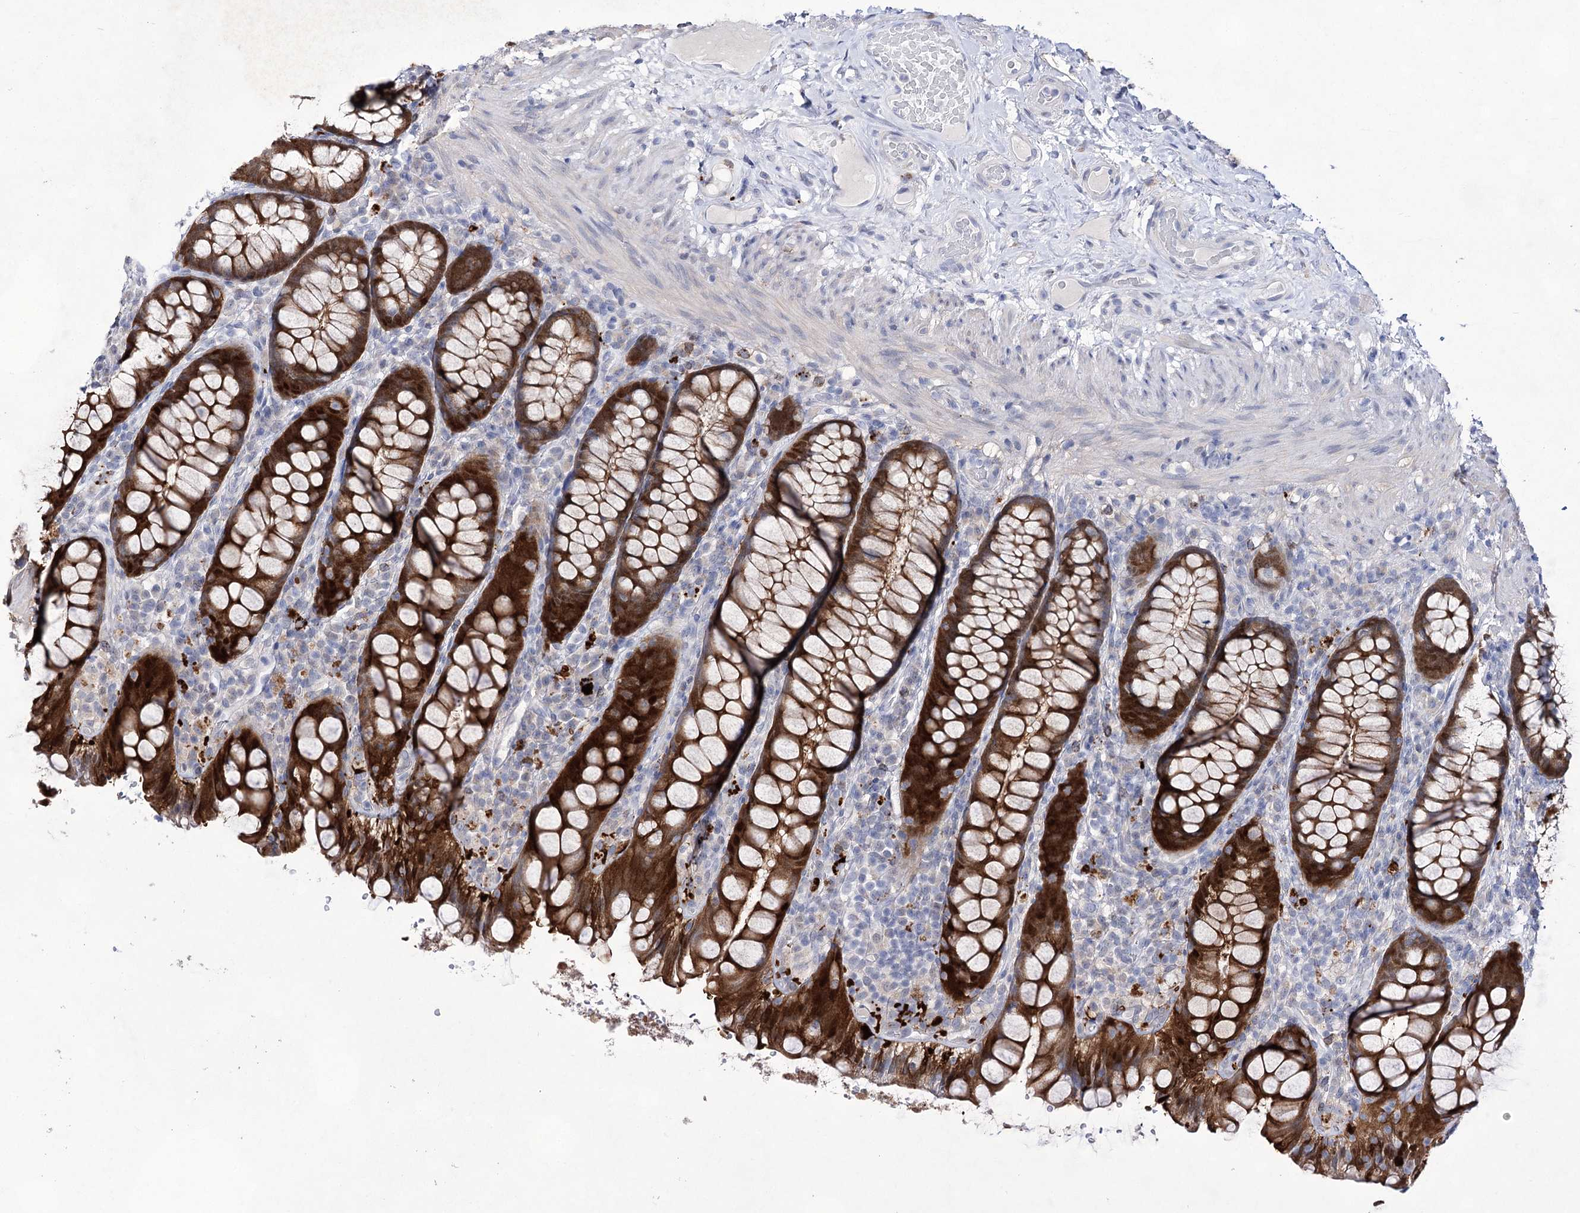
{"staining": {"intensity": "strong", "quantity": ">75%", "location": "cytoplasmic/membranous,nuclear"}, "tissue": "rectum", "cell_type": "Glandular cells", "image_type": "normal", "snomed": [{"axis": "morphology", "description": "Normal tissue, NOS"}, {"axis": "topography", "description": "Rectum"}], "caption": "DAB immunohistochemical staining of benign rectum displays strong cytoplasmic/membranous,nuclear protein positivity in approximately >75% of glandular cells. (IHC, brightfield microscopy, high magnification).", "gene": "UGDH", "patient": {"sex": "male", "age": 83}}